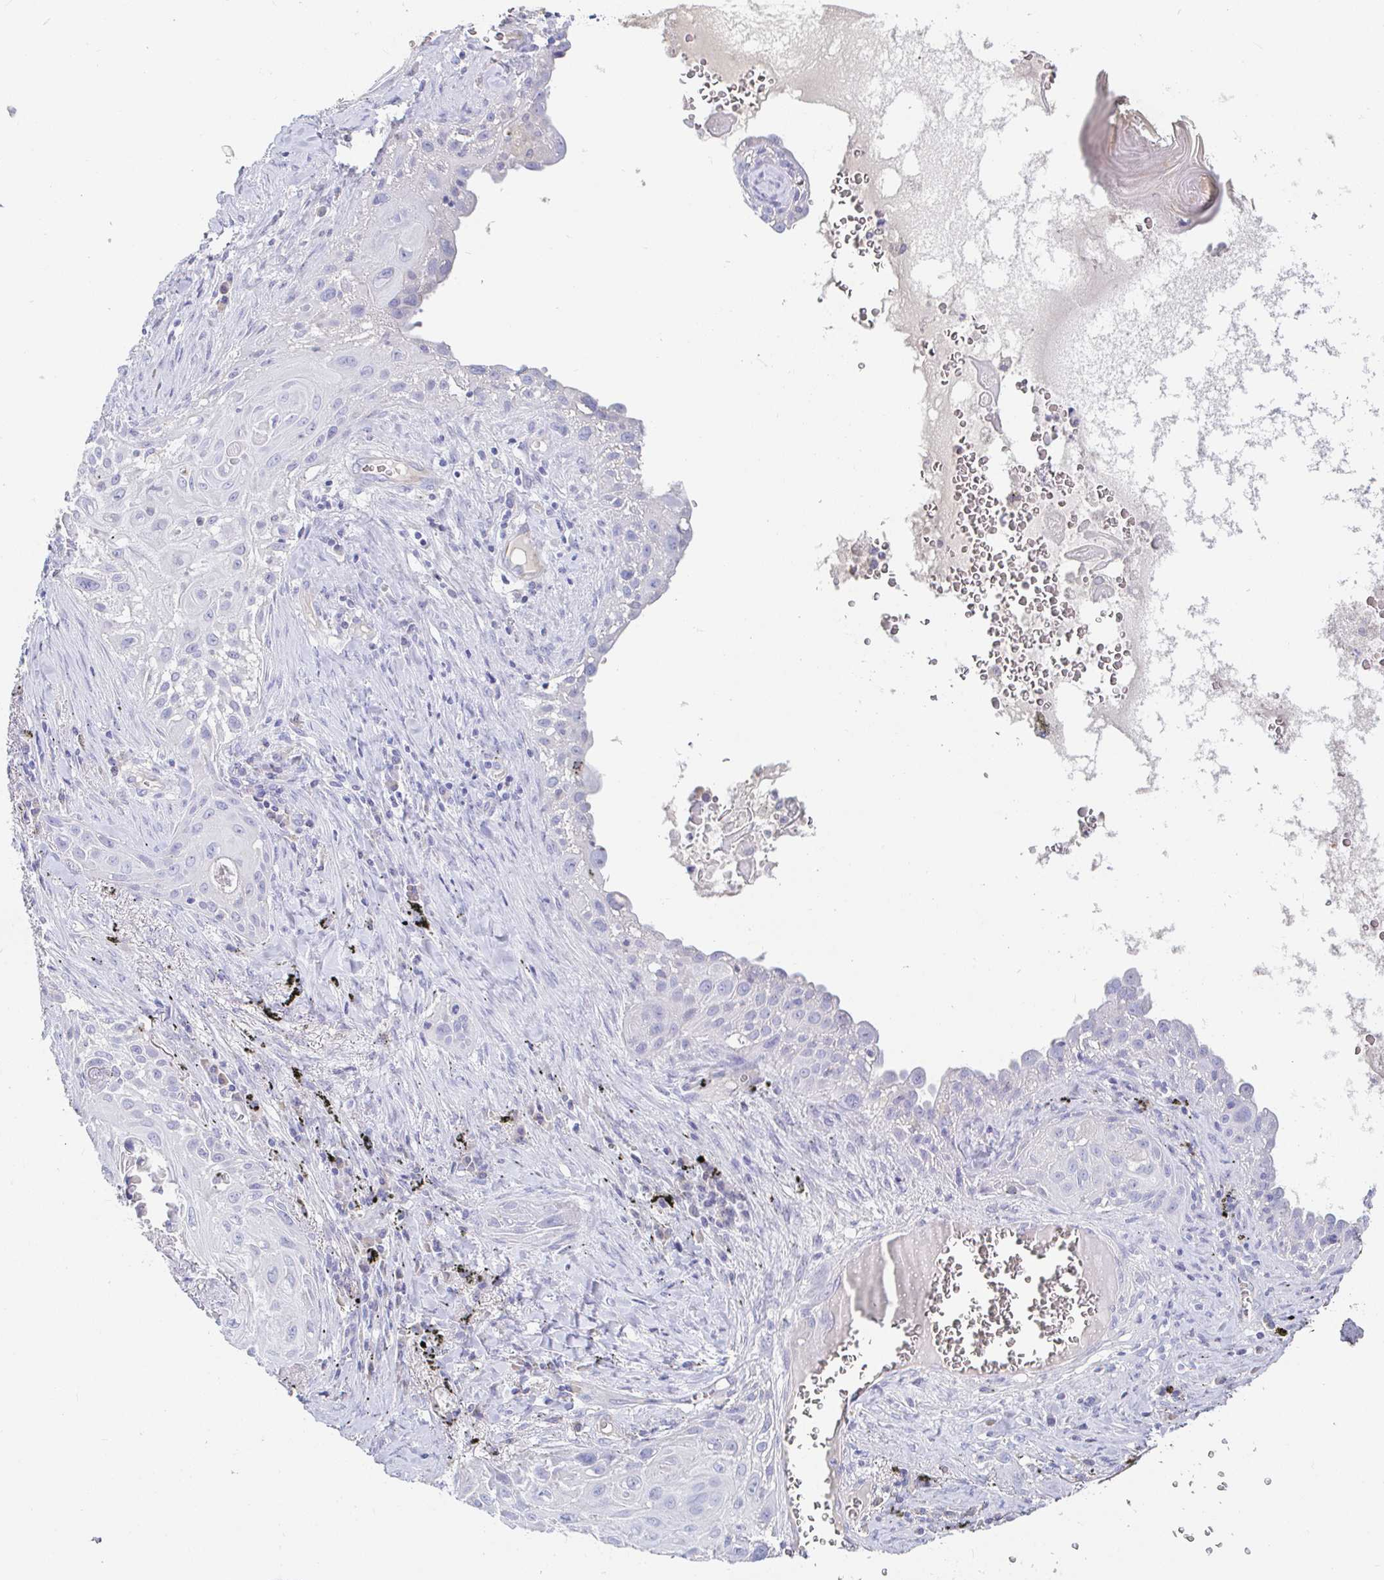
{"staining": {"intensity": "negative", "quantity": "none", "location": "none"}, "tissue": "lung cancer", "cell_type": "Tumor cells", "image_type": "cancer", "snomed": [{"axis": "morphology", "description": "Squamous cell carcinoma, NOS"}, {"axis": "topography", "description": "Lung"}], "caption": "This is an immunohistochemistry (IHC) photomicrograph of squamous cell carcinoma (lung). There is no staining in tumor cells.", "gene": "PDE6B", "patient": {"sex": "male", "age": 79}}